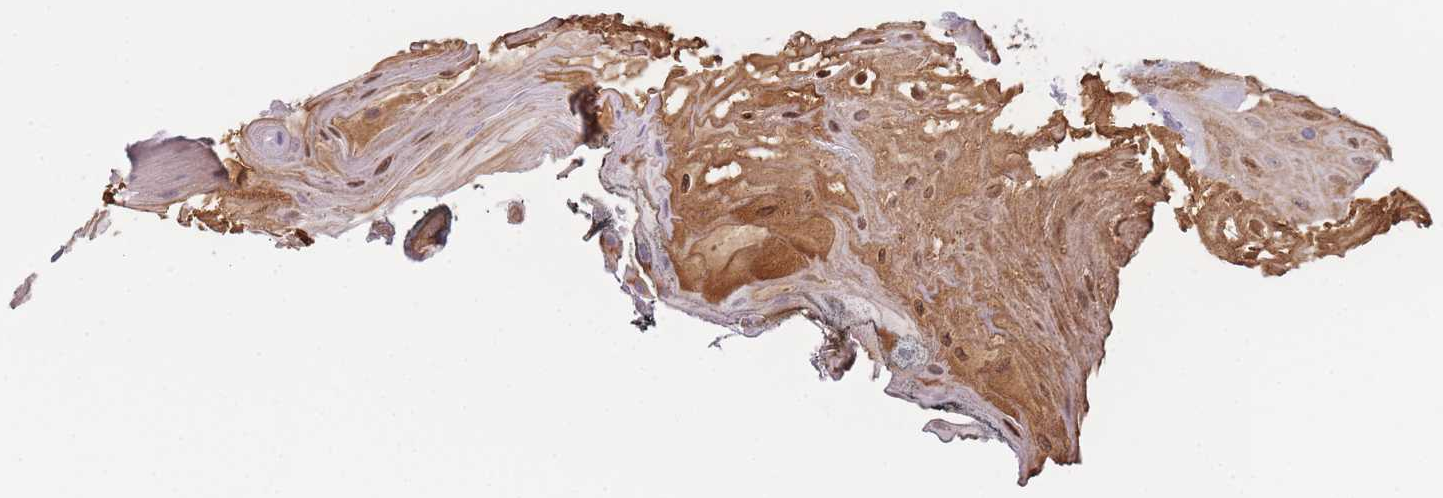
{"staining": {"intensity": "moderate", "quantity": "25%-75%", "location": "cytoplasmic/membranous,nuclear"}, "tissue": "oral mucosa", "cell_type": "Squamous epithelial cells", "image_type": "normal", "snomed": [{"axis": "morphology", "description": "Normal tissue, NOS"}, {"axis": "morphology", "description": "Squamous cell carcinoma, NOS"}, {"axis": "topography", "description": "Oral tissue"}, {"axis": "topography", "description": "Head-Neck"}], "caption": "Normal oral mucosa was stained to show a protein in brown. There is medium levels of moderate cytoplasmic/membranous,nuclear staining in about 25%-75% of squamous epithelial cells.", "gene": "PLEKHG2", "patient": {"sex": "female", "age": 81}}